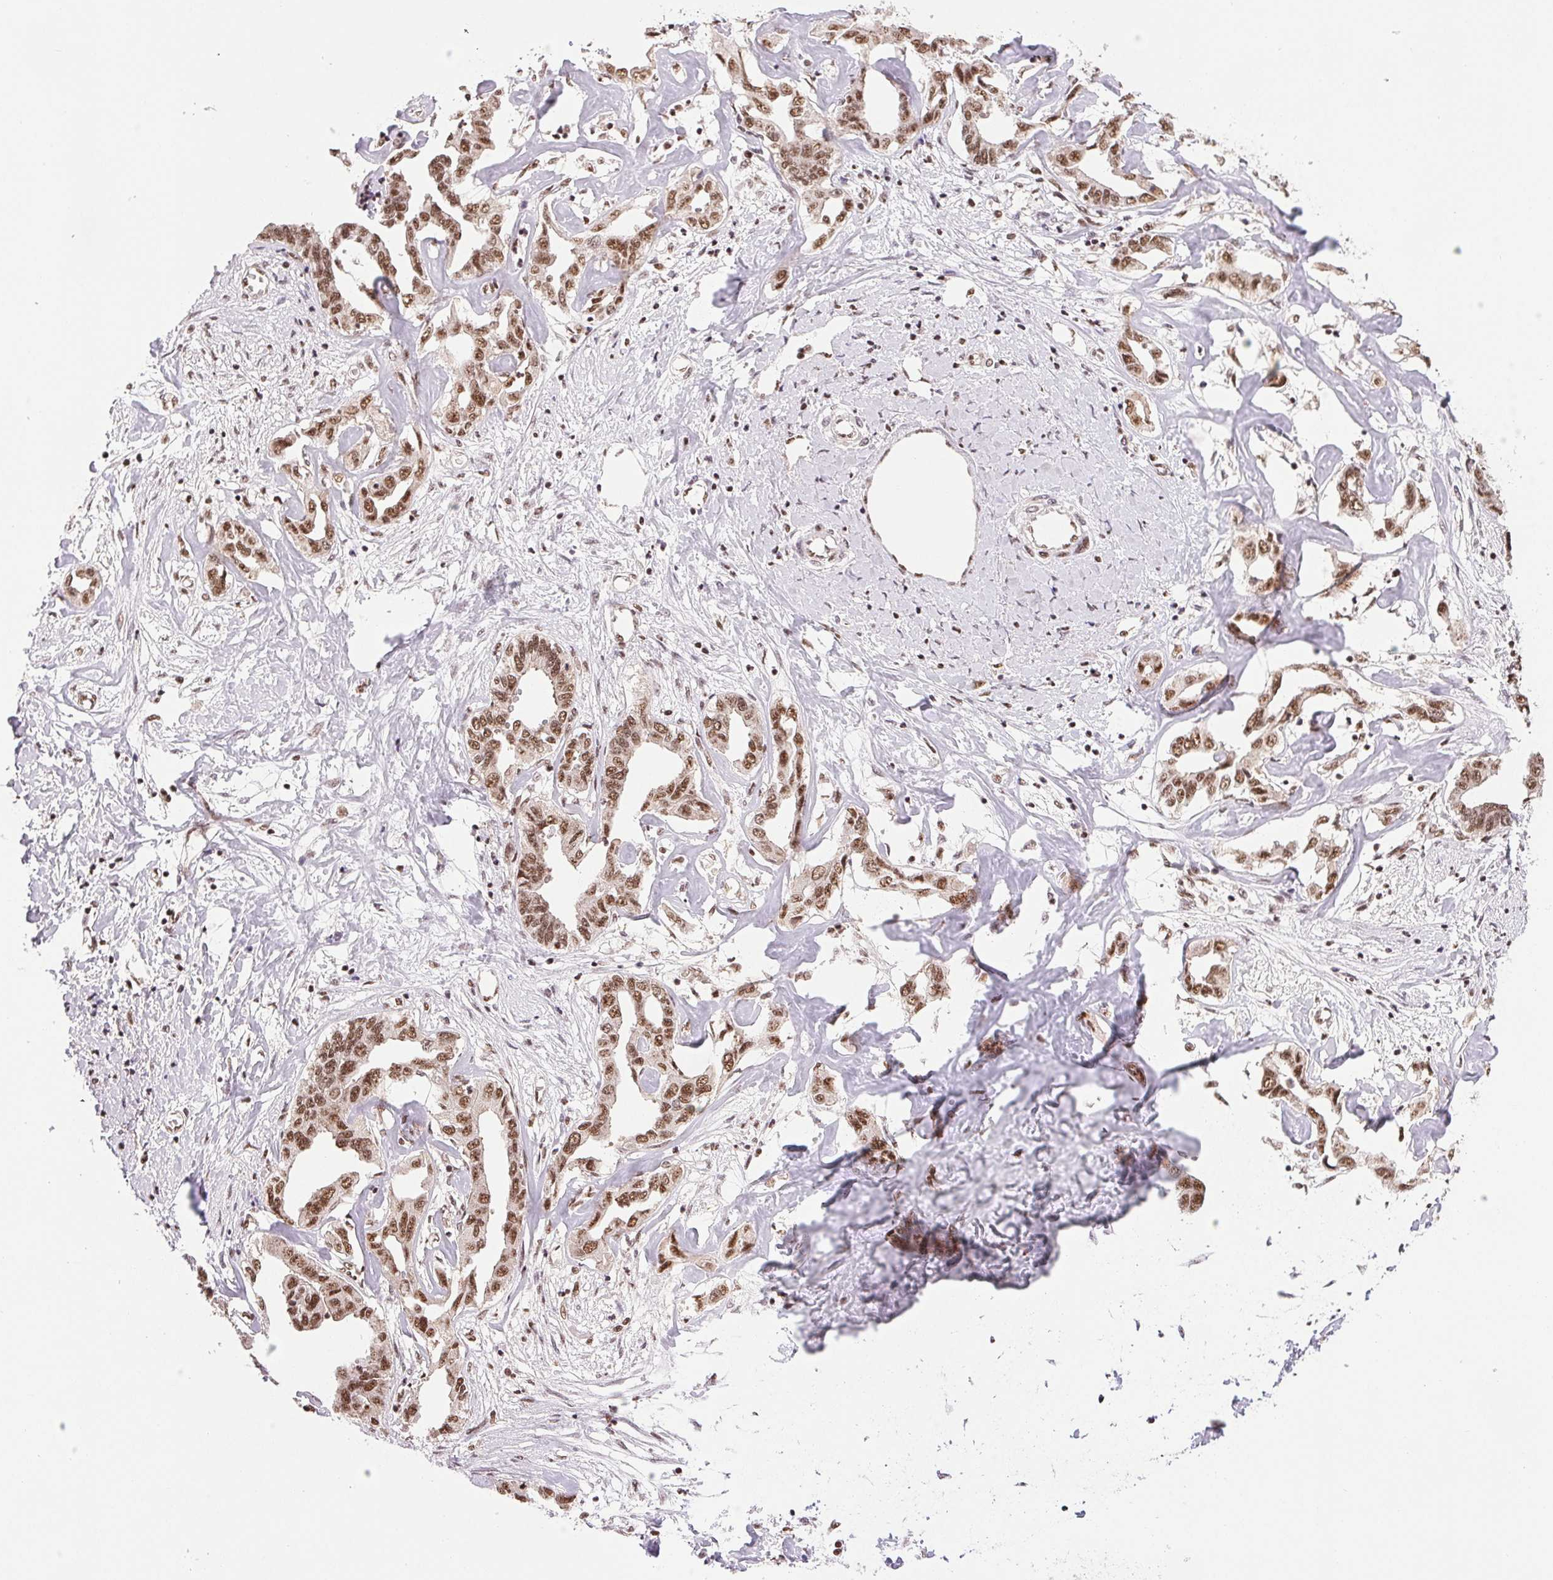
{"staining": {"intensity": "moderate", "quantity": ">75%", "location": "nuclear"}, "tissue": "liver cancer", "cell_type": "Tumor cells", "image_type": "cancer", "snomed": [{"axis": "morphology", "description": "Cholangiocarcinoma"}, {"axis": "topography", "description": "Liver"}], "caption": "Immunohistochemical staining of liver cholangiocarcinoma reveals moderate nuclear protein staining in about >75% of tumor cells.", "gene": "IK", "patient": {"sex": "male", "age": 59}}